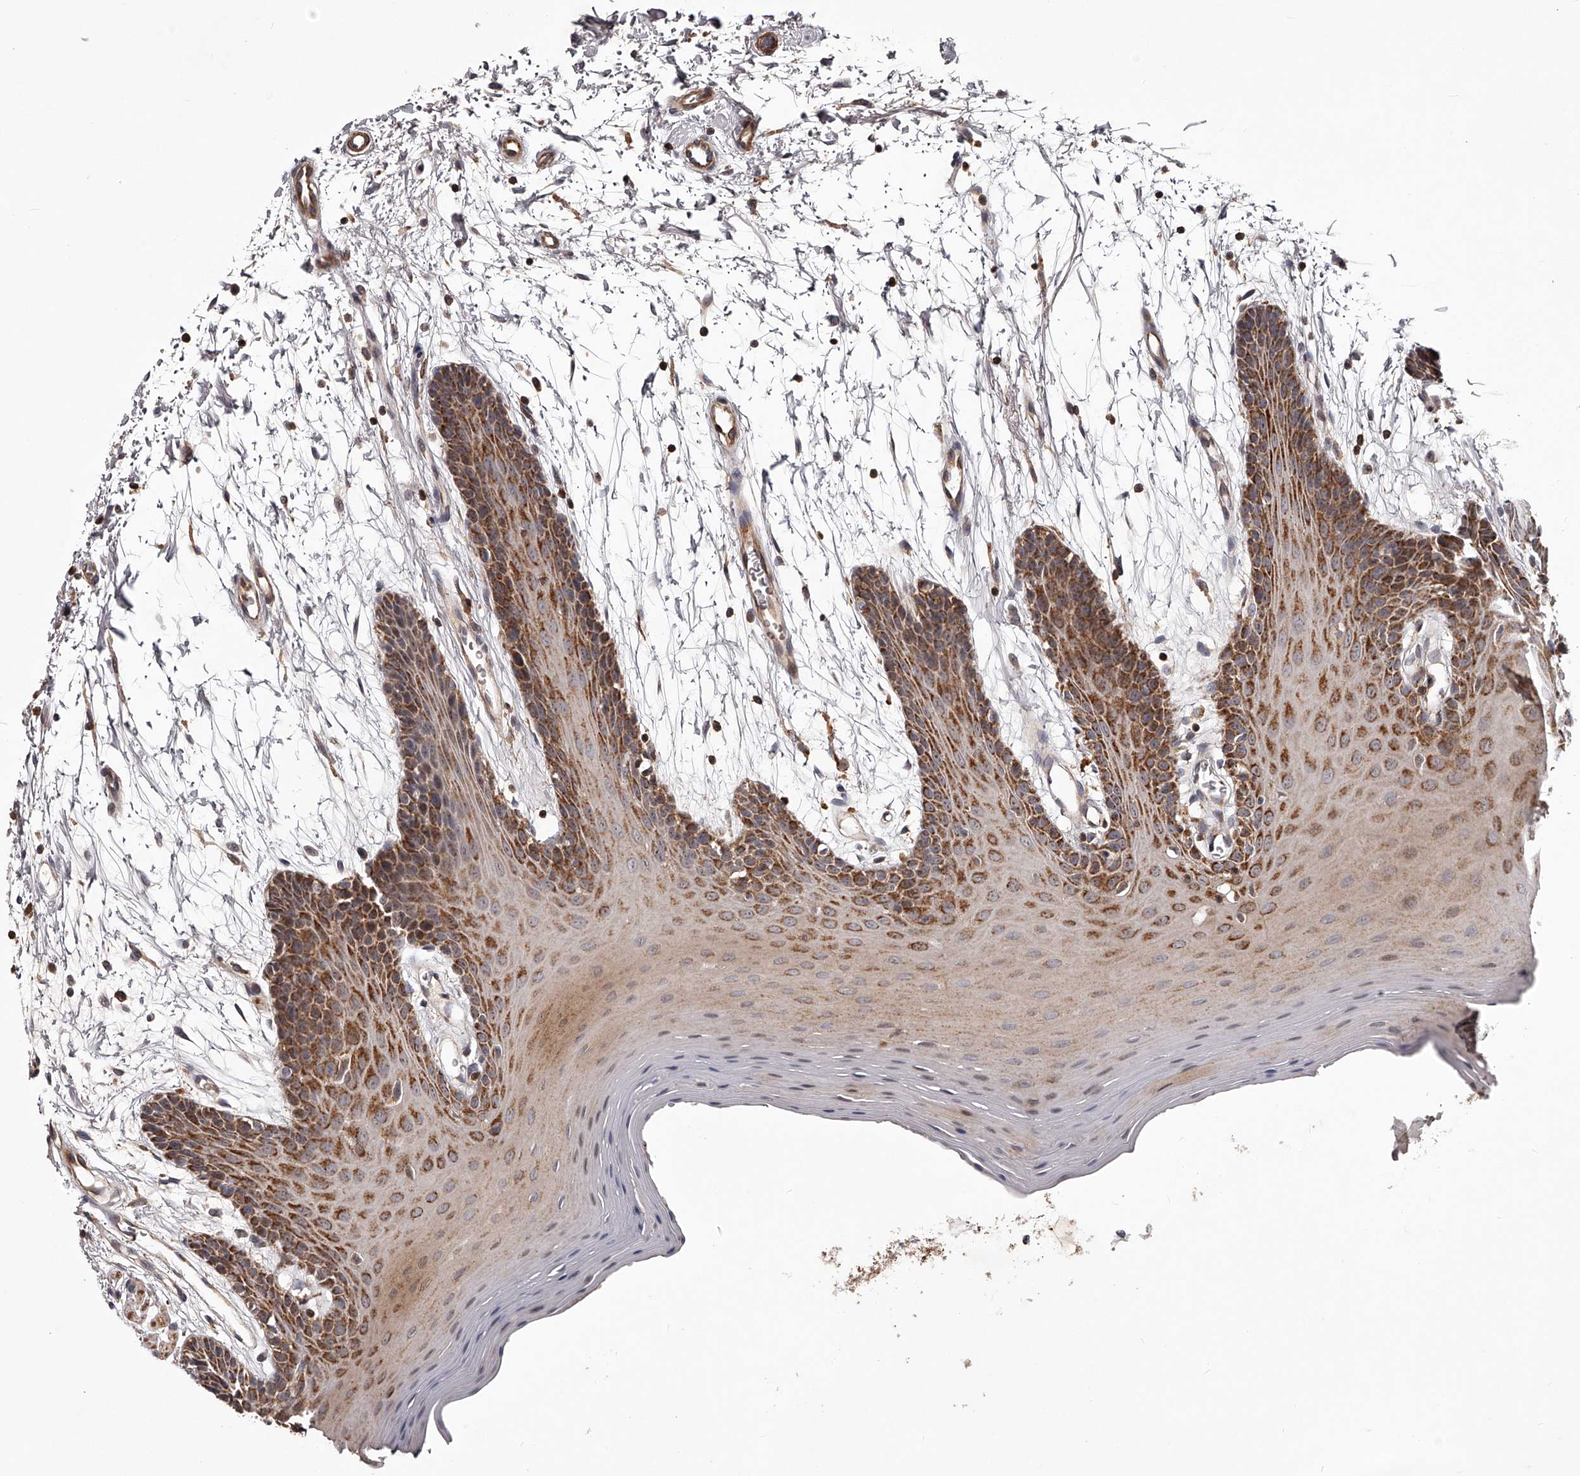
{"staining": {"intensity": "moderate", "quantity": "25%-75%", "location": "cytoplasmic/membranous,nuclear"}, "tissue": "oral mucosa", "cell_type": "Squamous epithelial cells", "image_type": "normal", "snomed": [{"axis": "morphology", "description": "Normal tissue, NOS"}, {"axis": "morphology", "description": "Squamous cell carcinoma, NOS"}, {"axis": "topography", "description": "Skeletal muscle"}, {"axis": "topography", "description": "Oral tissue"}, {"axis": "topography", "description": "Salivary gland"}, {"axis": "topography", "description": "Head-Neck"}], "caption": "A photomicrograph showing moderate cytoplasmic/membranous,nuclear positivity in about 25%-75% of squamous epithelial cells in unremarkable oral mucosa, as visualized by brown immunohistochemical staining.", "gene": "RRP36", "patient": {"sex": "male", "age": 54}}